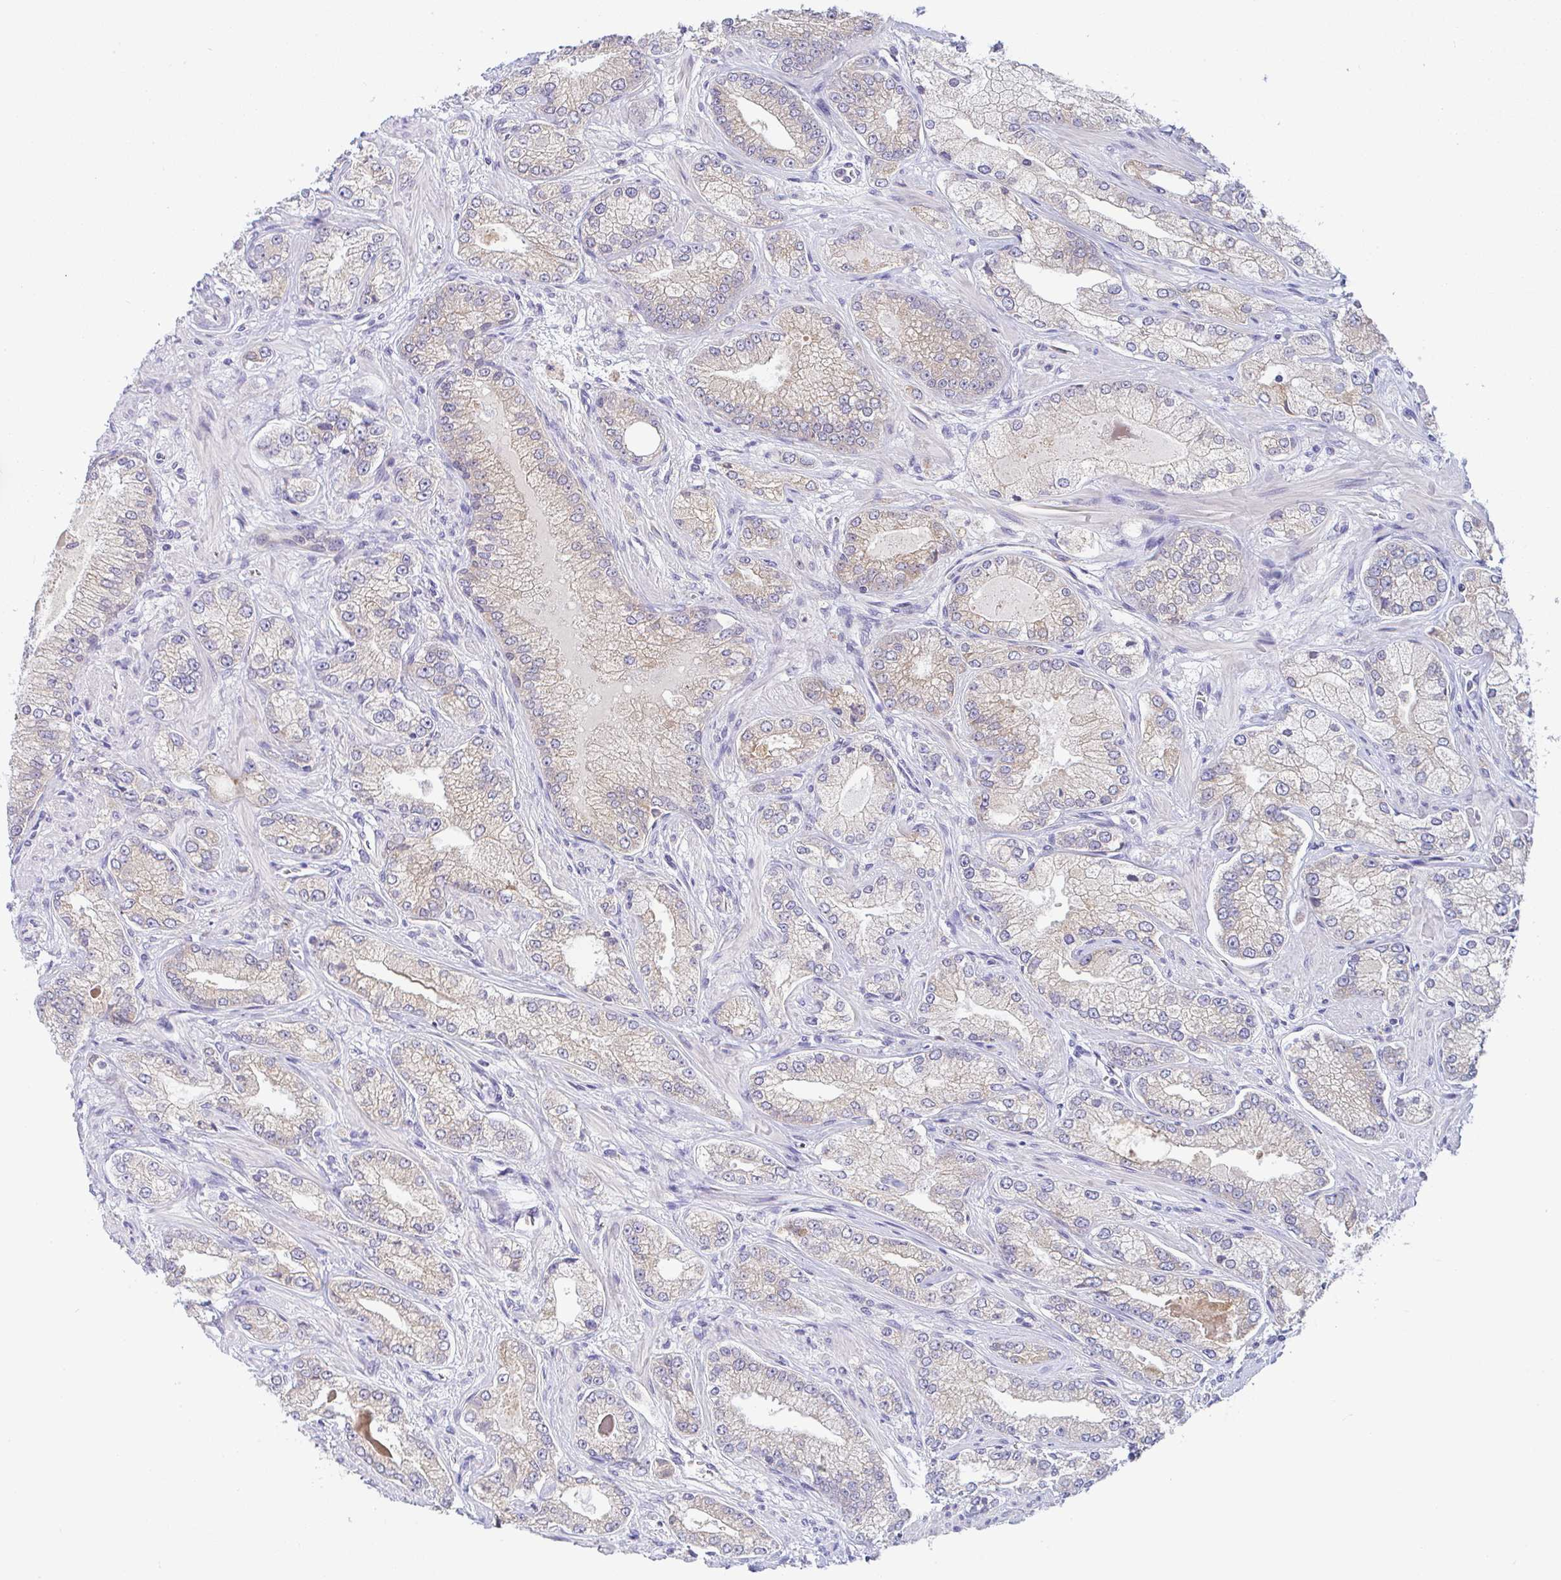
{"staining": {"intensity": "weak", "quantity": "<25%", "location": "cytoplasmic/membranous"}, "tissue": "prostate cancer", "cell_type": "Tumor cells", "image_type": "cancer", "snomed": [{"axis": "morphology", "description": "Normal tissue, NOS"}, {"axis": "morphology", "description": "Adenocarcinoma, High grade"}, {"axis": "topography", "description": "Prostate"}, {"axis": "topography", "description": "Peripheral nerve tissue"}], "caption": "An immunohistochemistry (IHC) image of high-grade adenocarcinoma (prostate) is shown. There is no staining in tumor cells of high-grade adenocarcinoma (prostate).", "gene": "DERL2", "patient": {"sex": "male", "age": 68}}